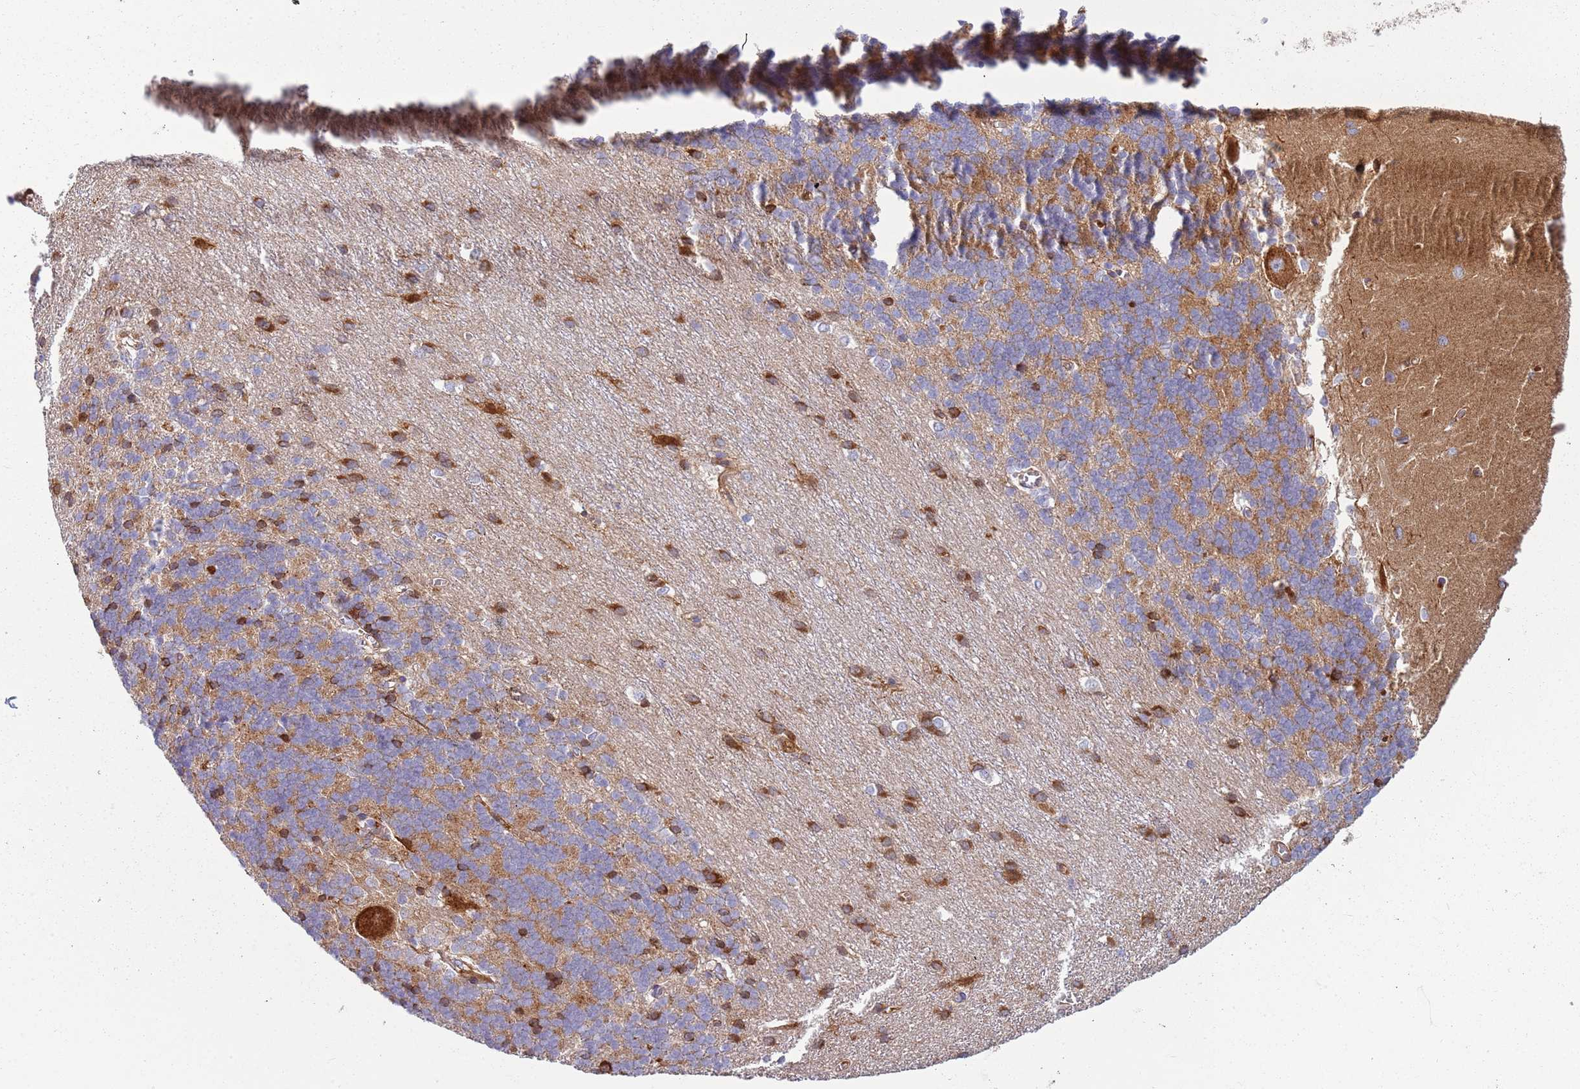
{"staining": {"intensity": "moderate", "quantity": "25%-75%", "location": "cytoplasmic/membranous"}, "tissue": "cerebellum", "cell_type": "Cells in granular layer", "image_type": "normal", "snomed": [{"axis": "morphology", "description": "Normal tissue, NOS"}, {"axis": "topography", "description": "Cerebellum"}], "caption": "A brown stain highlights moderate cytoplasmic/membranous expression of a protein in cells in granular layer of unremarkable cerebellum. The staining was performed using DAB to visualize the protein expression in brown, while the nuclei were stained in blue with hematoxylin (Magnification: 20x).", "gene": "TNFRSF6B", "patient": {"sex": "male", "age": 37}}